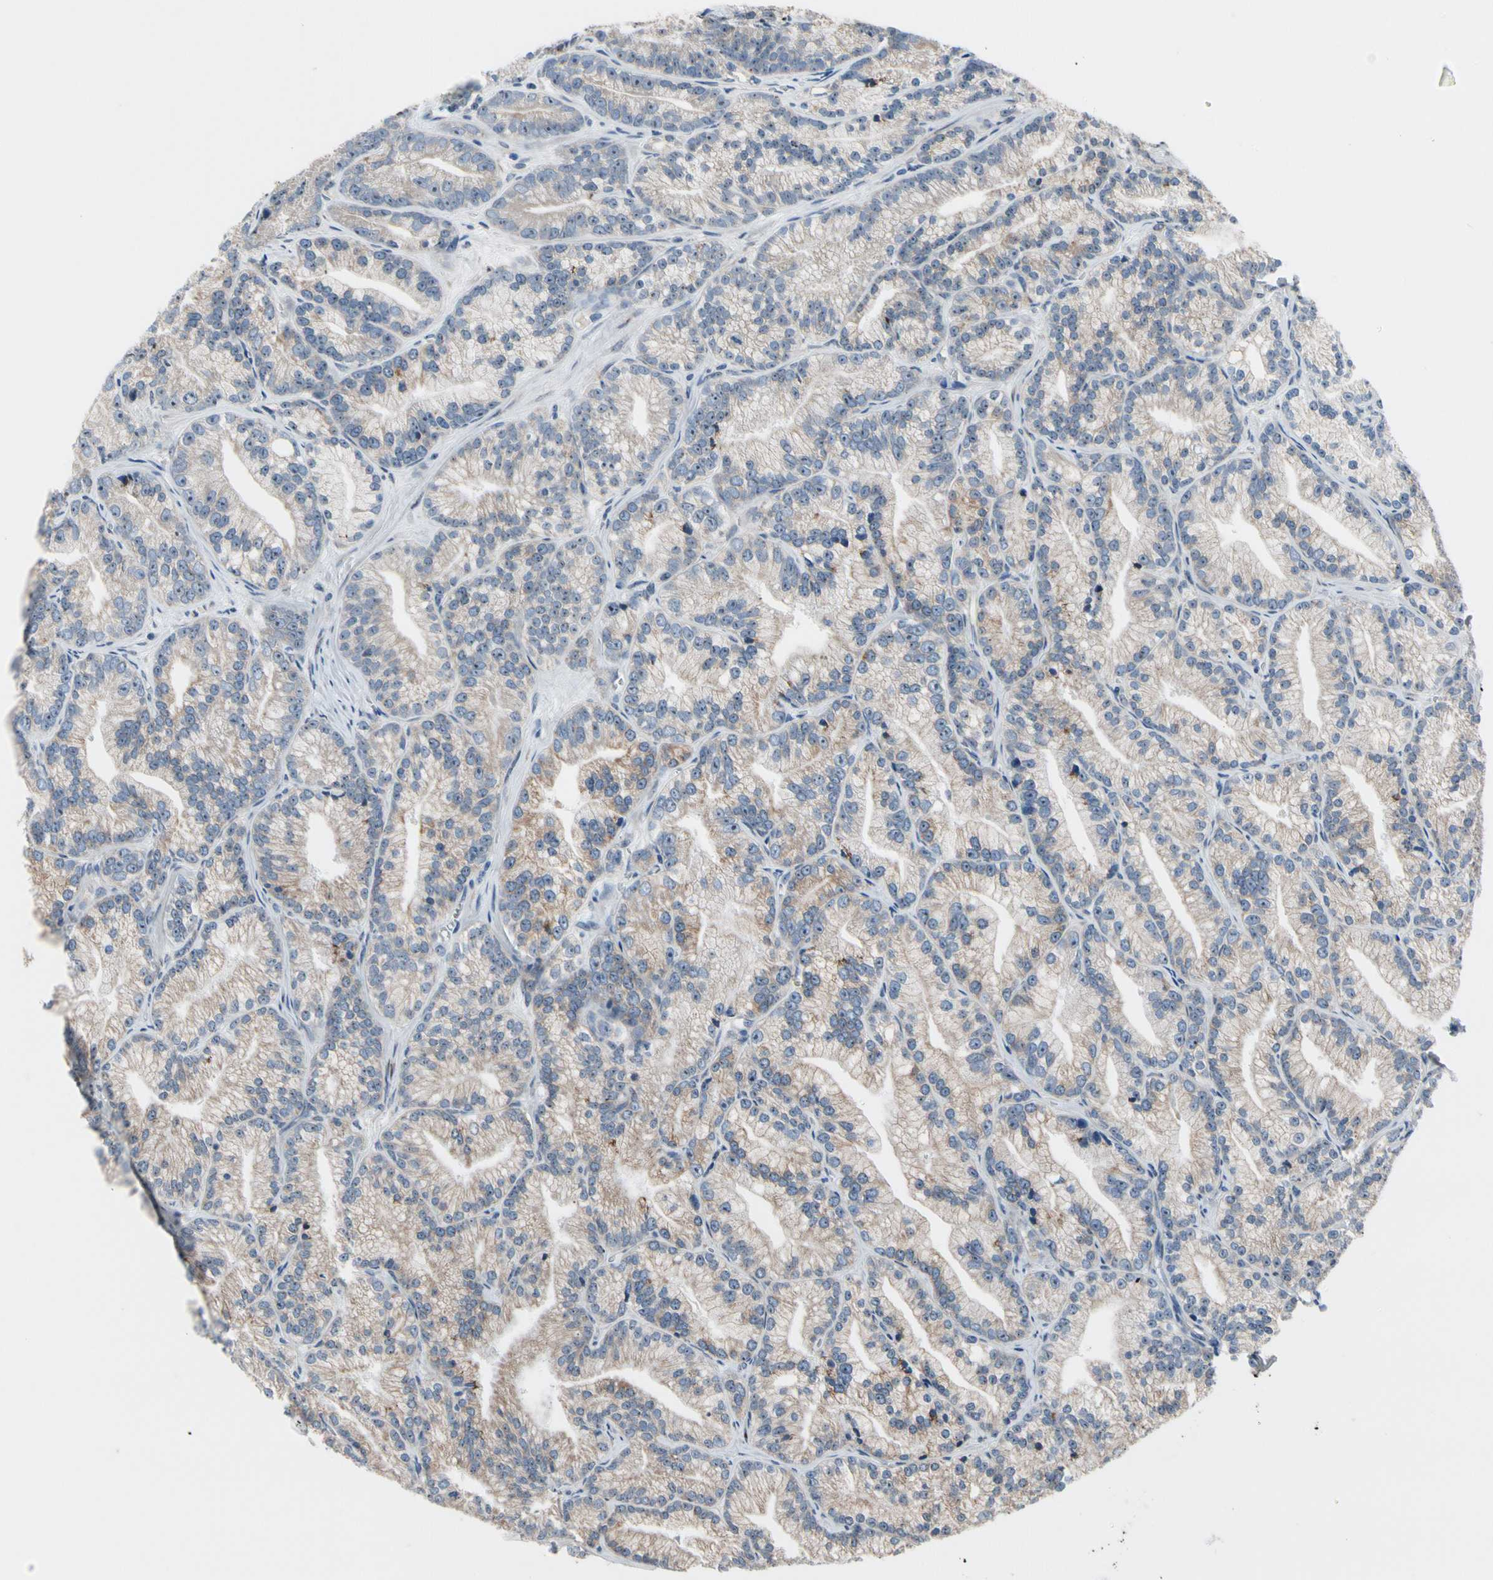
{"staining": {"intensity": "weak", "quantity": ">75%", "location": "cytoplasmic/membranous"}, "tissue": "prostate cancer", "cell_type": "Tumor cells", "image_type": "cancer", "snomed": [{"axis": "morphology", "description": "Adenocarcinoma, Low grade"}, {"axis": "topography", "description": "Prostate"}], "caption": "Protein expression analysis of prostate adenocarcinoma (low-grade) reveals weak cytoplasmic/membranous expression in about >75% of tumor cells.", "gene": "TMED7", "patient": {"sex": "male", "age": 89}}